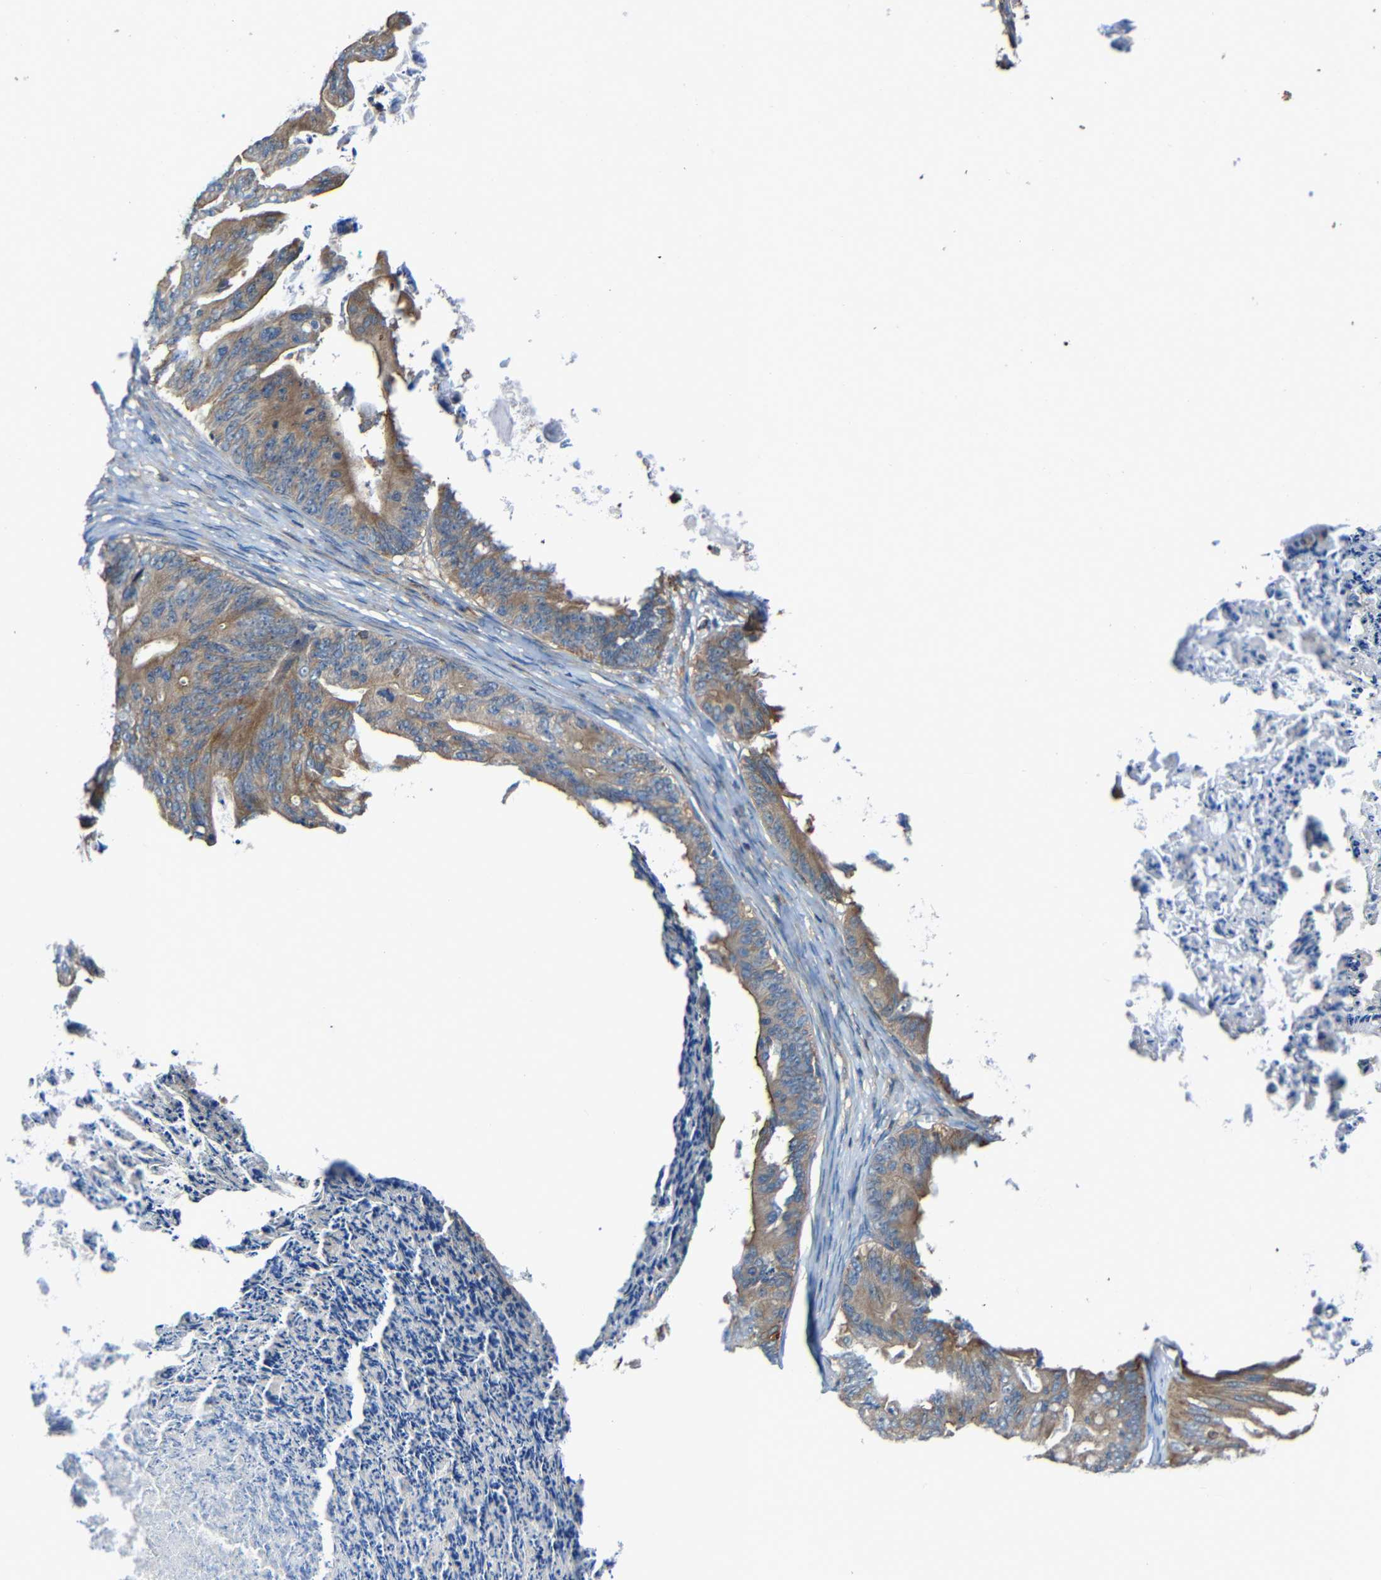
{"staining": {"intensity": "moderate", "quantity": "25%-75%", "location": "cytoplasmic/membranous"}, "tissue": "ovarian cancer", "cell_type": "Tumor cells", "image_type": "cancer", "snomed": [{"axis": "morphology", "description": "Cystadenocarcinoma, mucinous, NOS"}, {"axis": "topography", "description": "Ovary"}], "caption": "Mucinous cystadenocarcinoma (ovarian) tissue demonstrates moderate cytoplasmic/membranous staining in about 25%-75% of tumor cells, visualized by immunohistochemistry.", "gene": "RHOT2", "patient": {"sex": "female", "age": 37}}